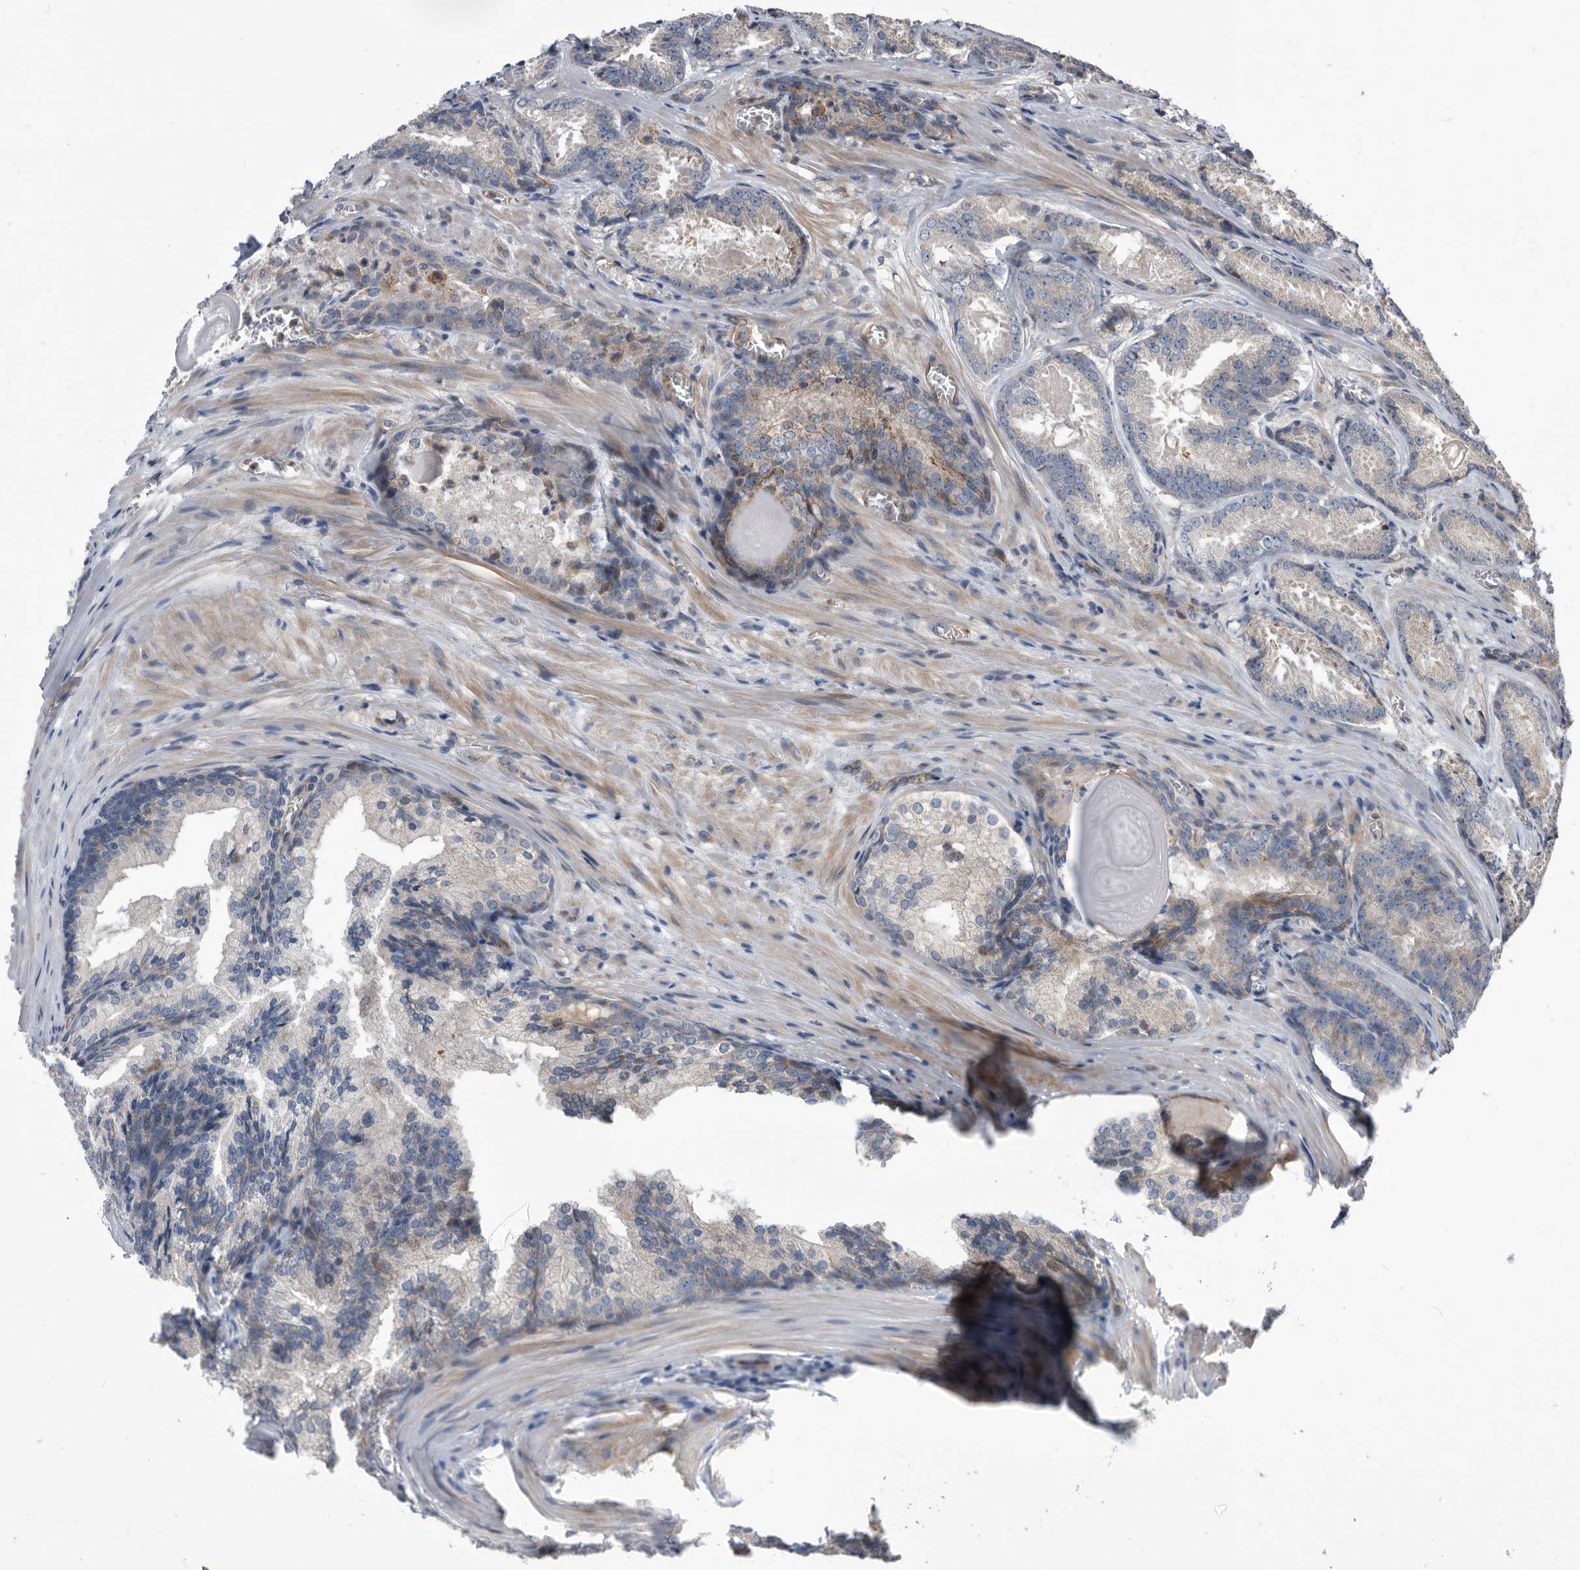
{"staining": {"intensity": "negative", "quantity": "none", "location": "none"}, "tissue": "prostate cancer", "cell_type": "Tumor cells", "image_type": "cancer", "snomed": [{"axis": "morphology", "description": "Adenocarcinoma, Low grade"}, {"axis": "topography", "description": "Prostate"}], "caption": "An IHC image of prostate cancer is shown. There is no staining in tumor cells of prostate cancer.", "gene": "SERINC2", "patient": {"sex": "male", "age": 54}}